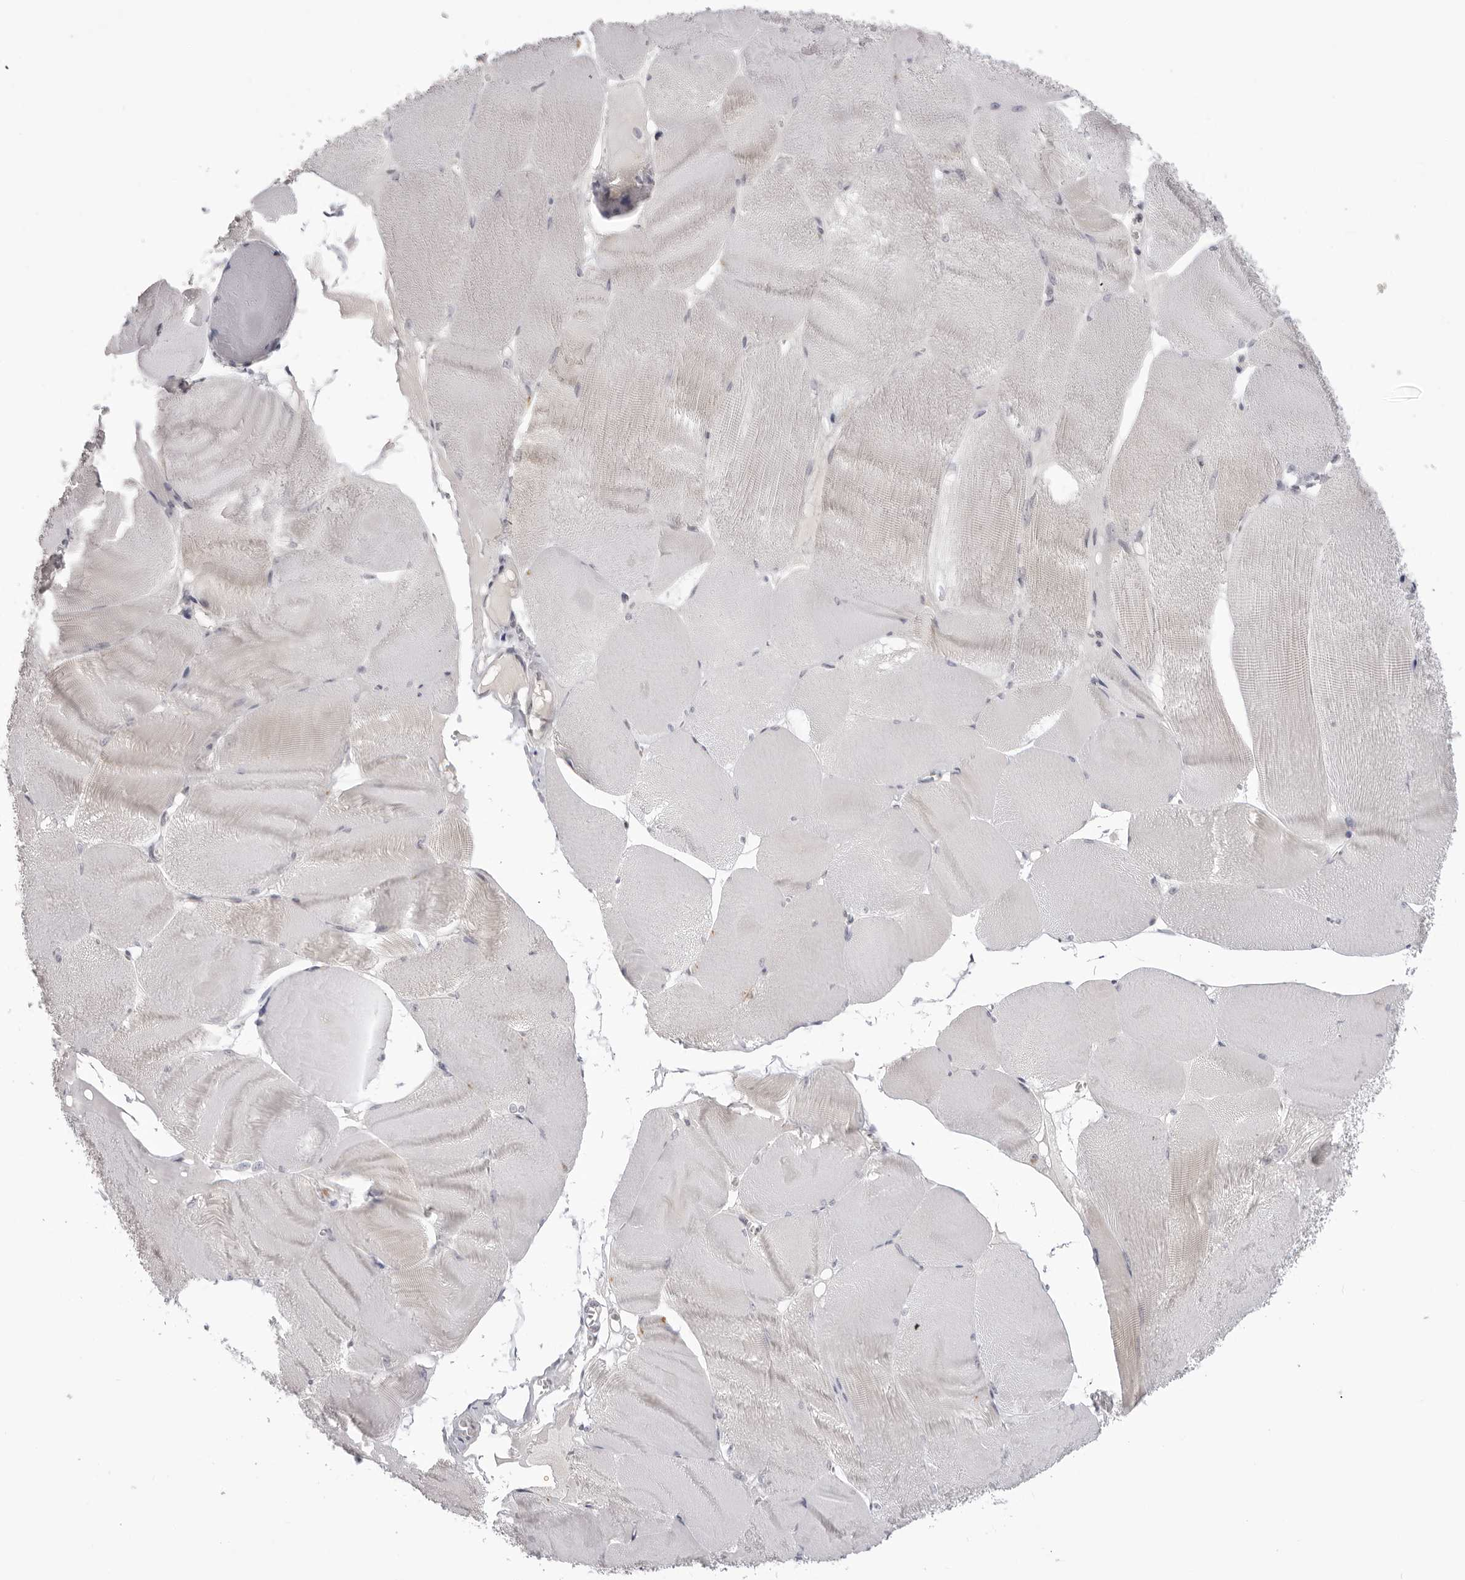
{"staining": {"intensity": "weak", "quantity": "<25%", "location": "cytoplasmic/membranous"}, "tissue": "skeletal muscle", "cell_type": "Myocytes", "image_type": "normal", "snomed": [{"axis": "morphology", "description": "Normal tissue, NOS"}, {"axis": "morphology", "description": "Basal cell carcinoma"}, {"axis": "topography", "description": "Skeletal muscle"}], "caption": "Protein analysis of benign skeletal muscle displays no significant expression in myocytes.", "gene": "ACP6", "patient": {"sex": "female", "age": 64}}